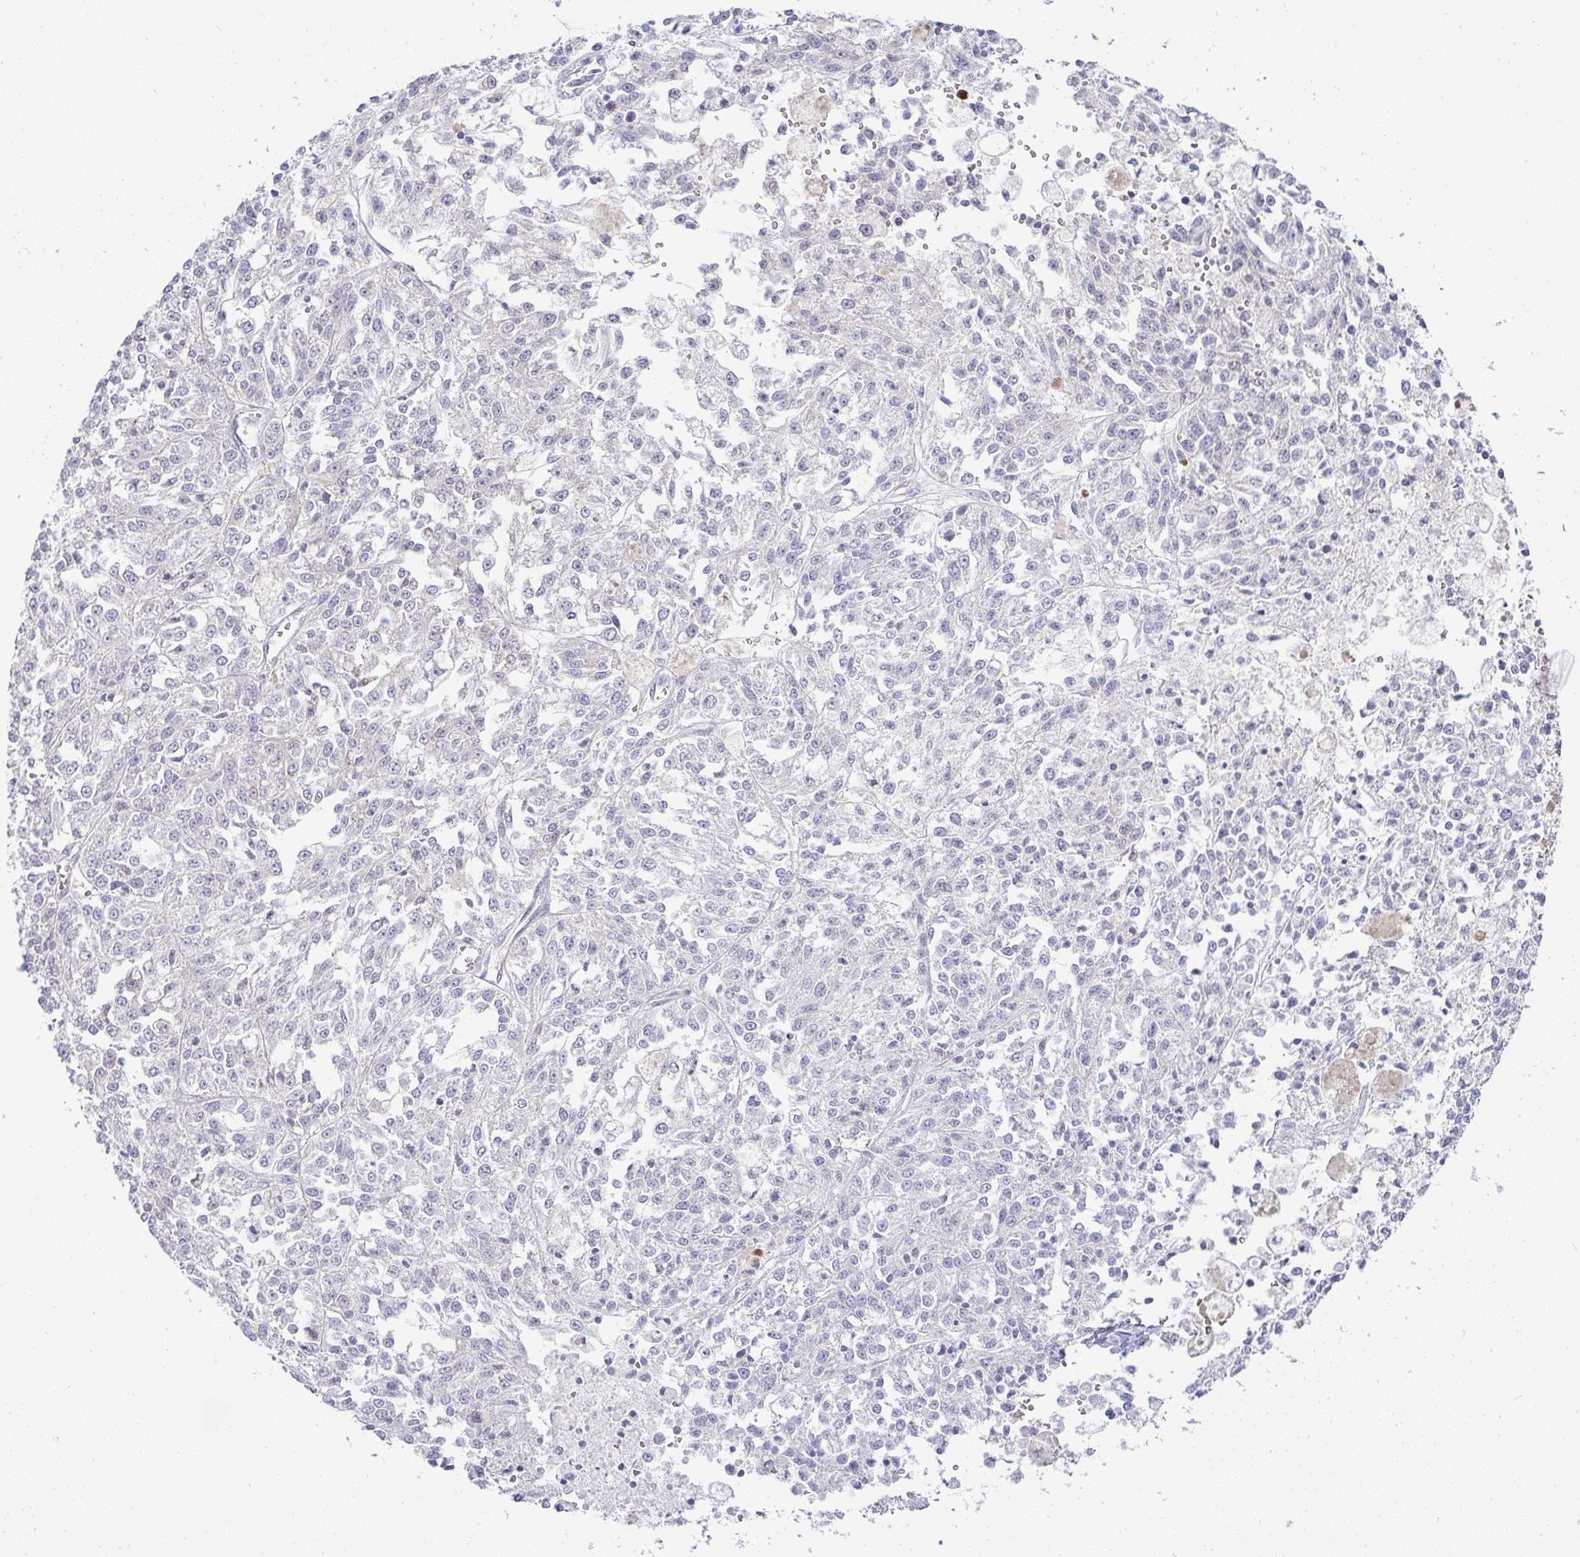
{"staining": {"intensity": "negative", "quantity": "none", "location": "none"}, "tissue": "melanoma", "cell_type": "Tumor cells", "image_type": "cancer", "snomed": [{"axis": "morphology", "description": "Malignant melanoma, NOS"}, {"axis": "topography", "description": "Skin"}], "caption": "Tumor cells are negative for brown protein staining in malignant melanoma. (DAB immunohistochemistry, high magnification).", "gene": "LIPE", "patient": {"sex": "female", "age": 64}}